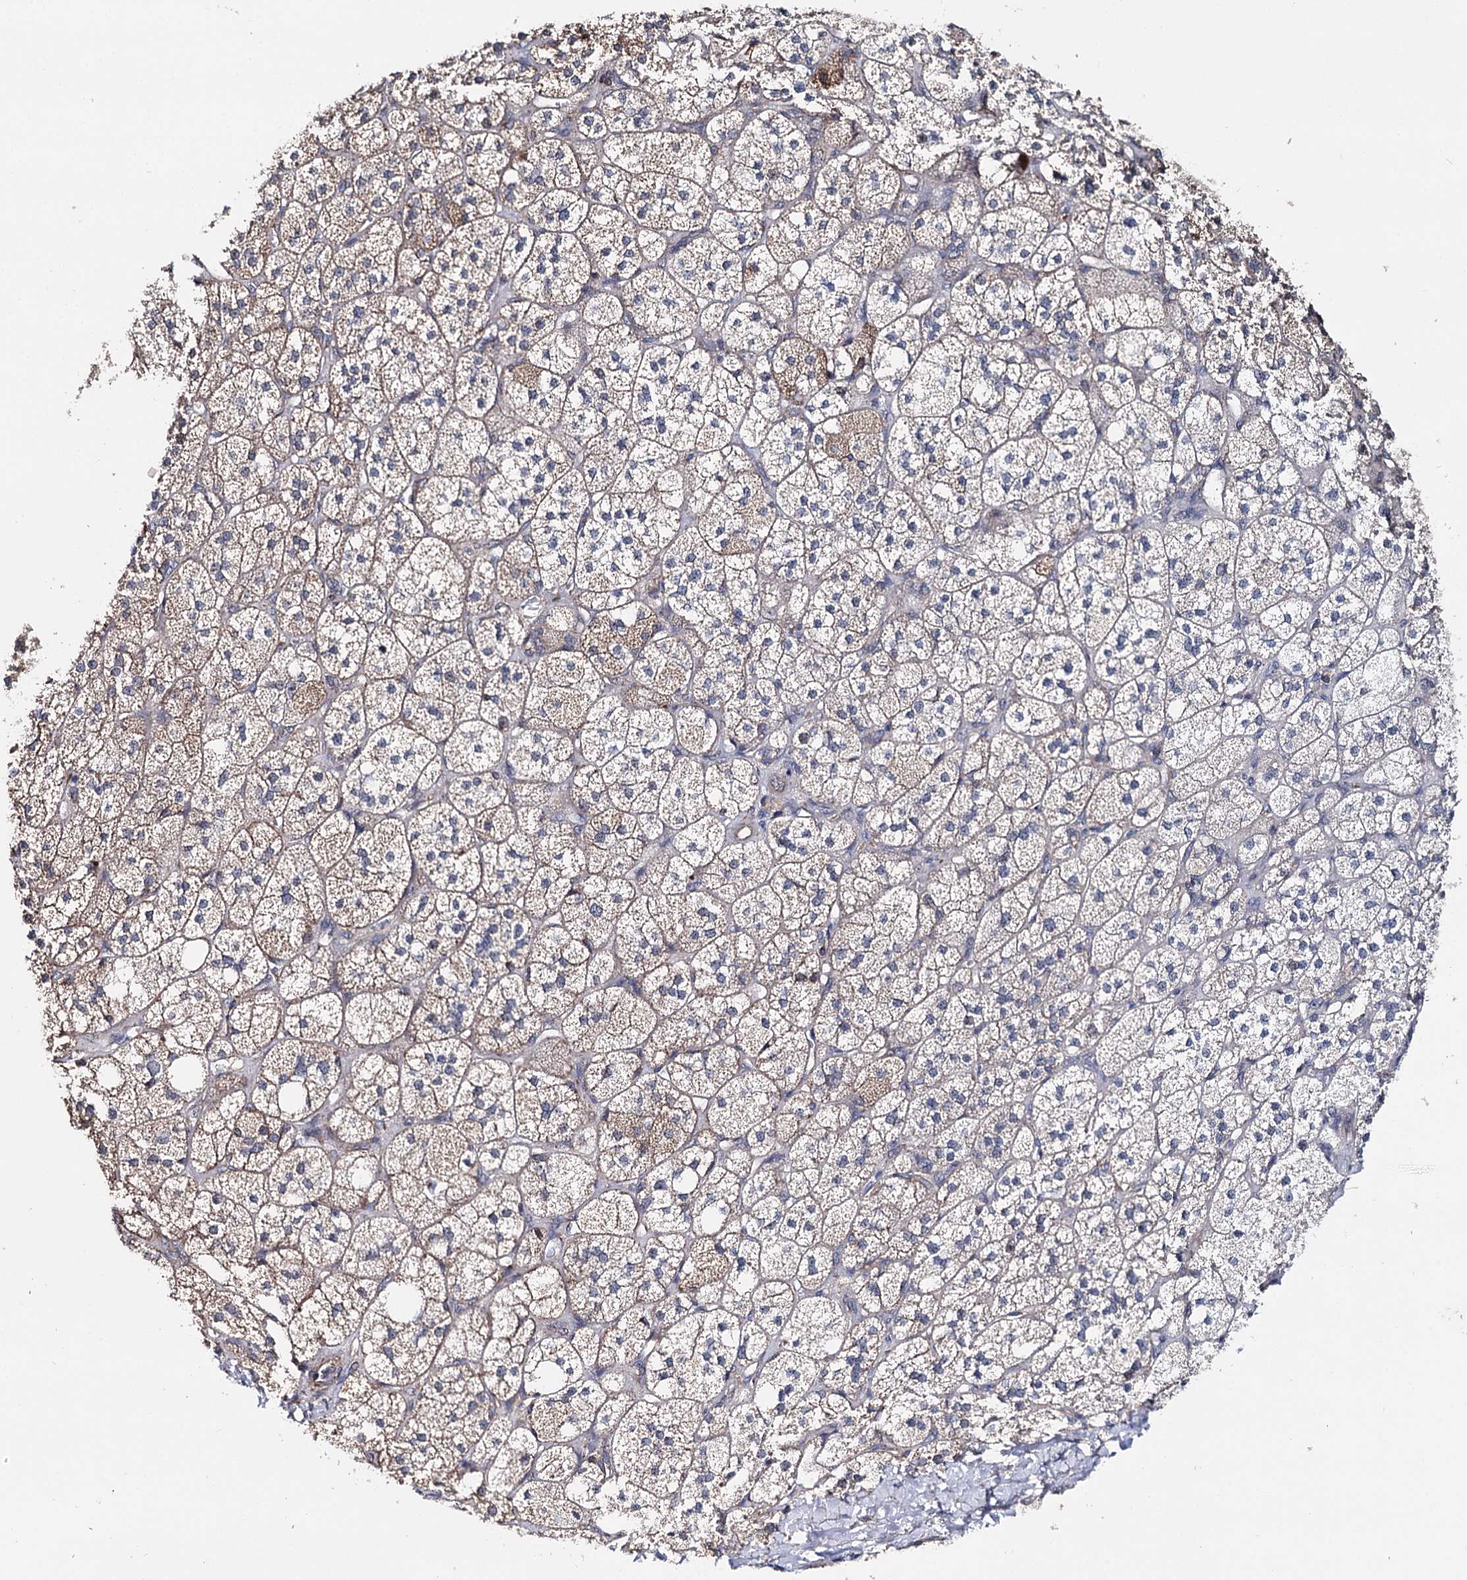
{"staining": {"intensity": "moderate", "quantity": "25%-75%", "location": "cytoplasmic/membranous"}, "tissue": "adrenal gland", "cell_type": "Glandular cells", "image_type": "normal", "snomed": [{"axis": "morphology", "description": "Normal tissue, NOS"}, {"axis": "topography", "description": "Adrenal gland"}], "caption": "Immunohistochemical staining of unremarkable adrenal gland displays 25%-75% levels of moderate cytoplasmic/membranous protein staining in approximately 25%-75% of glandular cells.", "gene": "FGFR1OP2", "patient": {"sex": "male", "age": 61}}